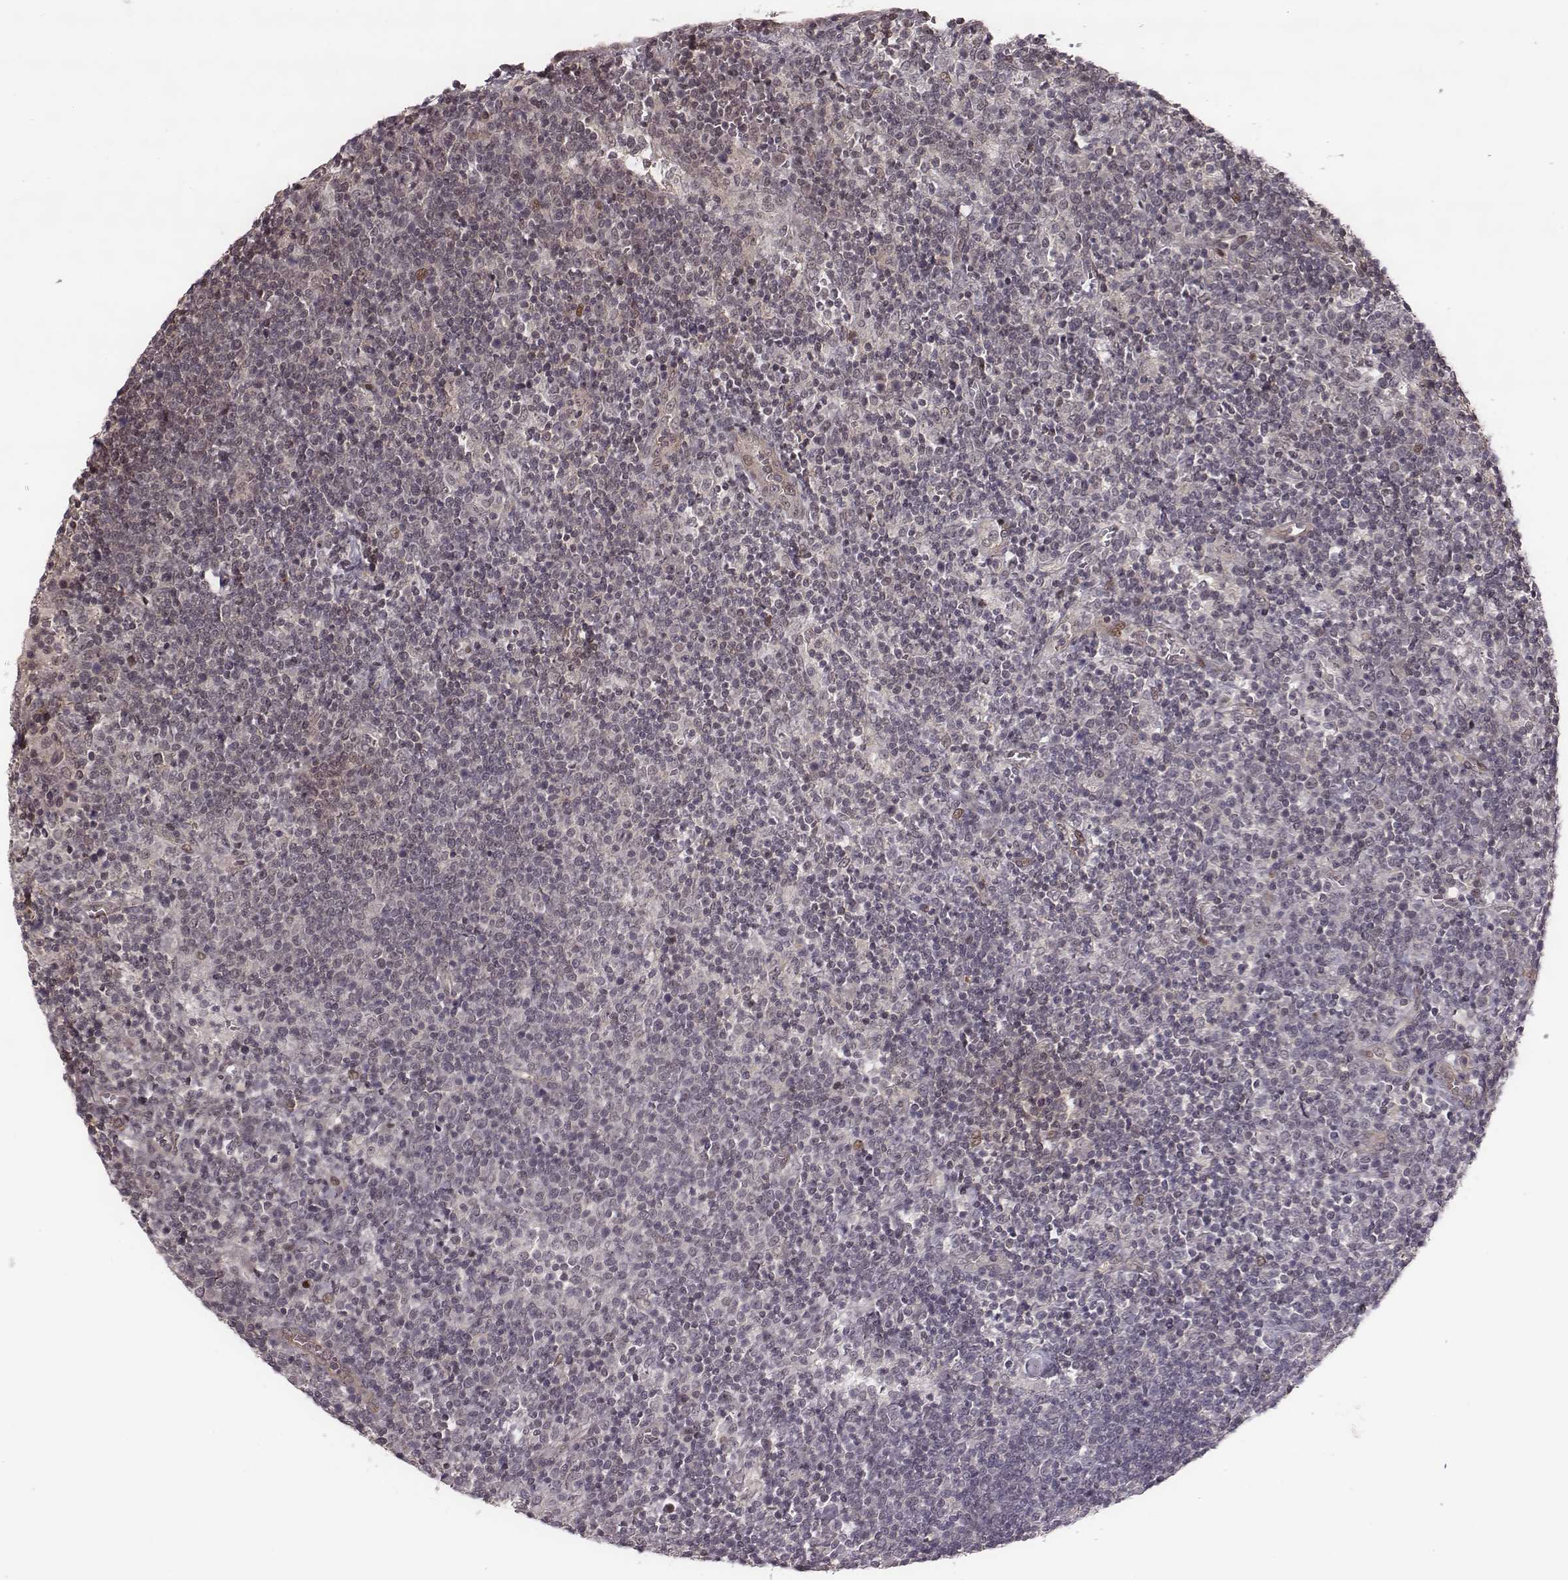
{"staining": {"intensity": "negative", "quantity": "none", "location": "none"}, "tissue": "lymphoma", "cell_type": "Tumor cells", "image_type": "cancer", "snomed": [{"axis": "morphology", "description": "Malignant lymphoma, non-Hodgkin's type, High grade"}, {"axis": "topography", "description": "Lymph node"}], "caption": "This is a photomicrograph of immunohistochemistry staining of lymphoma, which shows no staining in tumor cells.", "gene": "RPL3", "patient": {"sex": "male", "age": 61}}